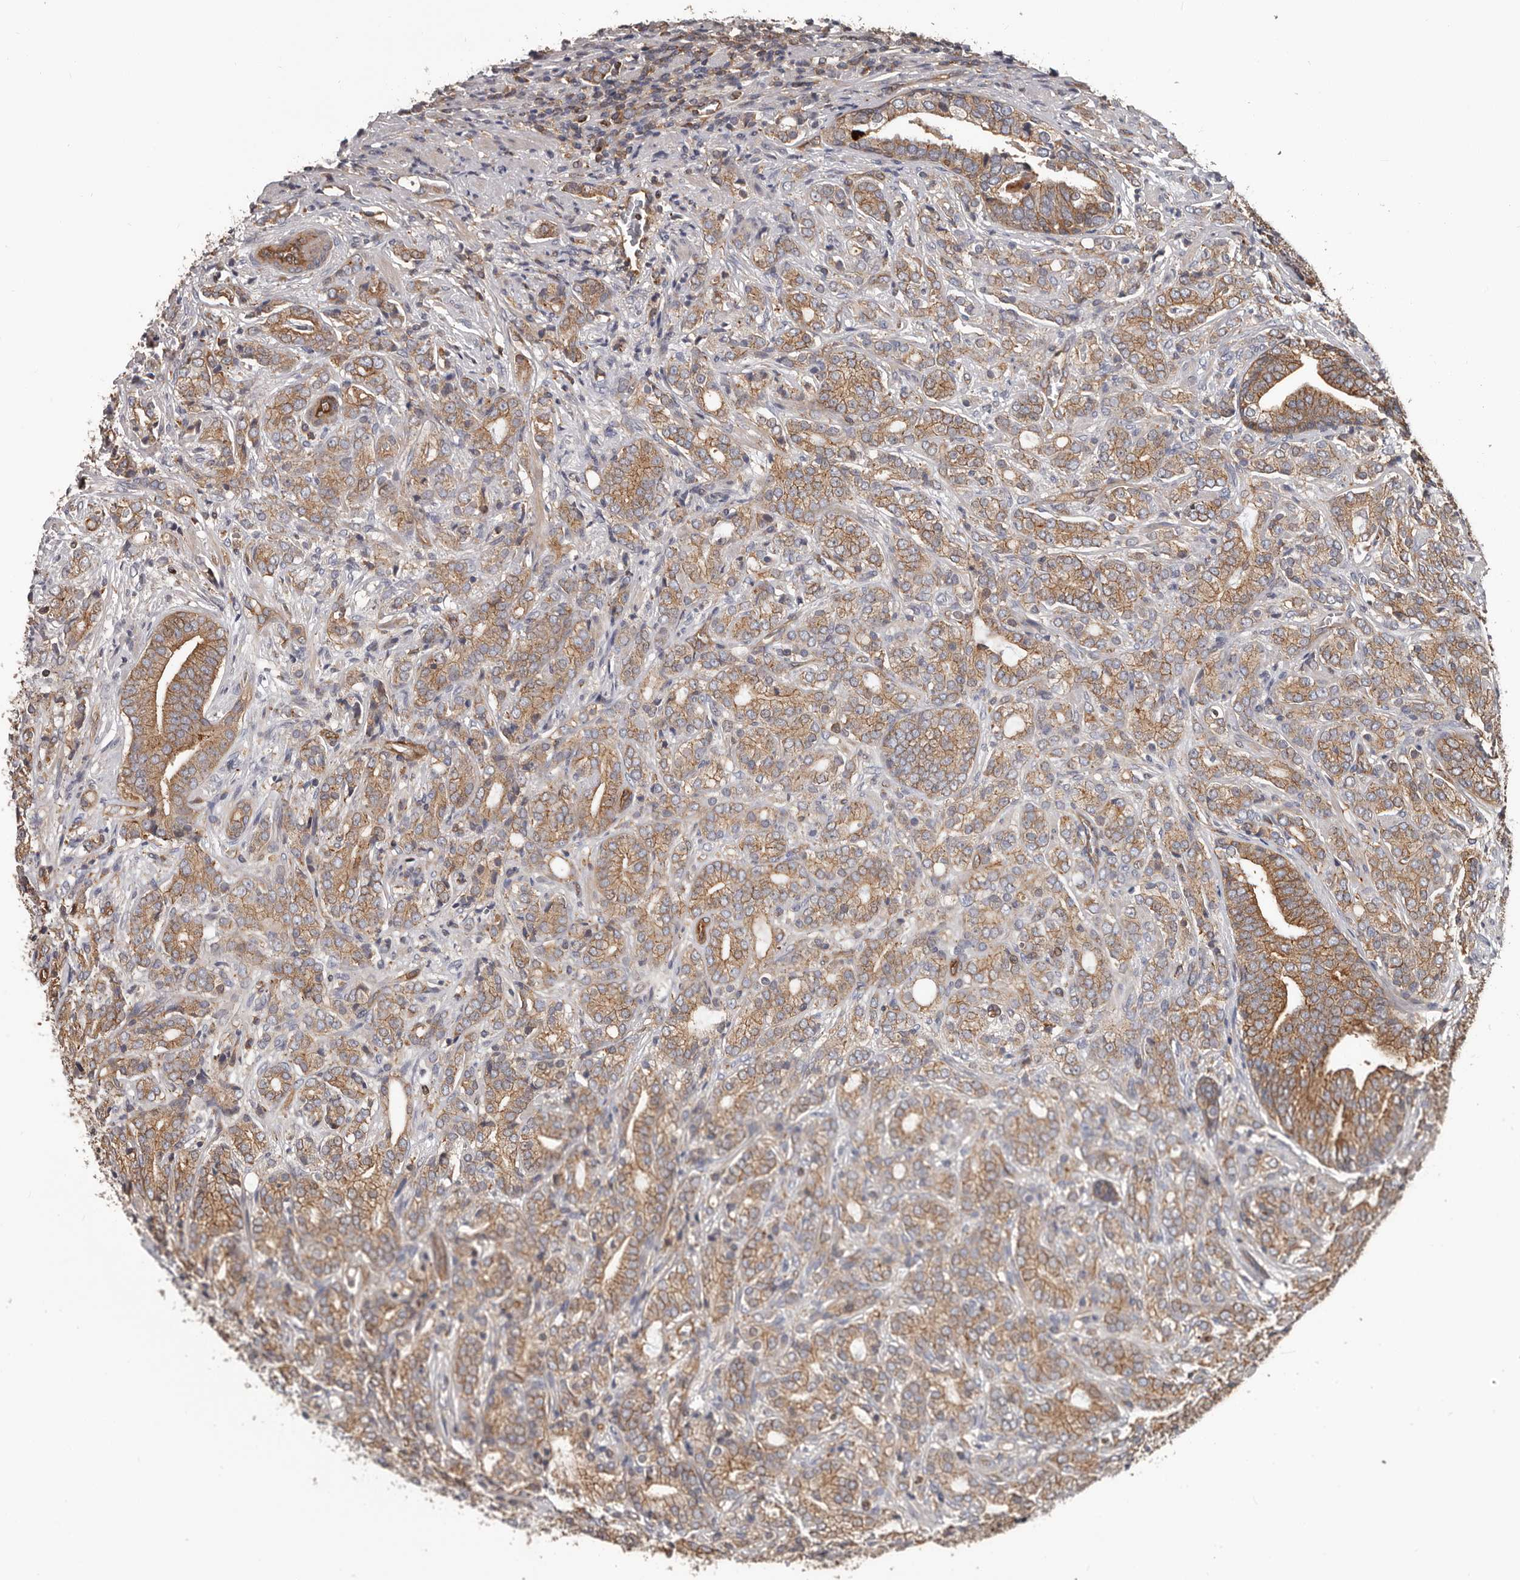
{"staining": {"intensity": "moderate", "quantity": ">75%", "location": "cytoplasmic/membranous"}, "tissue": "prostate cancer", "cell_type": "Tumor cells", "image_type": "cancer", "snomed": [{"axis": "morphology", "description": "Adenocarcinoma, High grade"}, {"axis": "topography", "description": "Prostate"}], "caption": "Human prostate cancer stained for a protein (brown) exhibits moderate cytoplasmic/membranous positive staining in approximately >75% of tumor cells.", "gene": "PNRC2", "patient": {"sex": "male", "age": 57}}